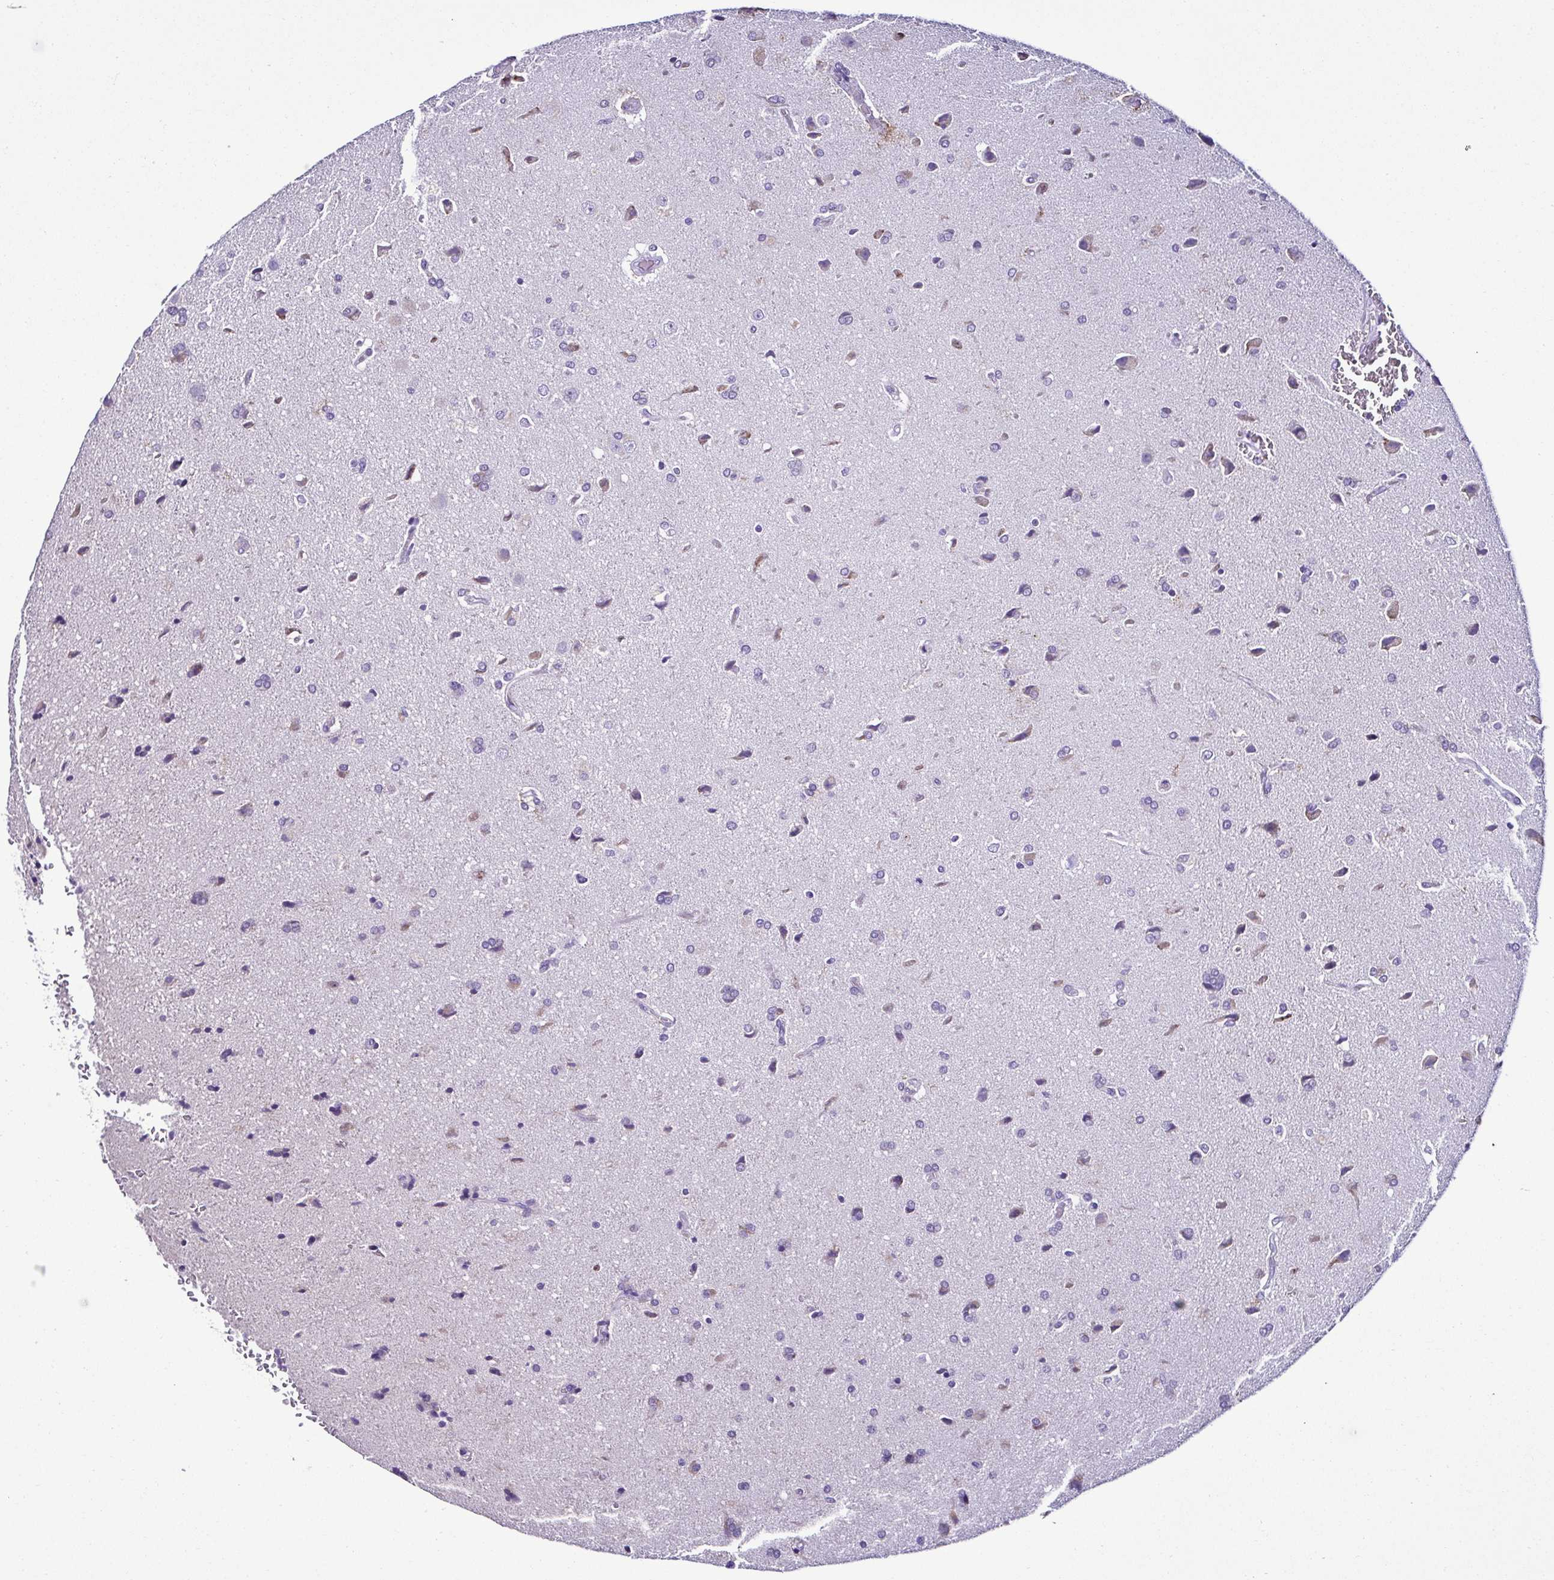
{"staining": {"intensity": "negative", "quantity": "none", "location": "none"}, "tissue": "glioma", "cell_type": "Tumor cells", "image_type": "cancer", "snomed": [{"axis": "morphology", "description": "Glioma, malignant, High grade"}, {"axis": "topography", "description": "Brain"}], "caption": "Image shows no protein expression in tumor cells of glioma tissue. (Stains: DAB (3,3'-diaminobenzidine) immunohistochemistry (IHC) with hematoxylin counter stain, Microscopy: brightfield microscopy at high magnification).", "gene": "SRL", "patient": {"sex": "male", "age": 68}}